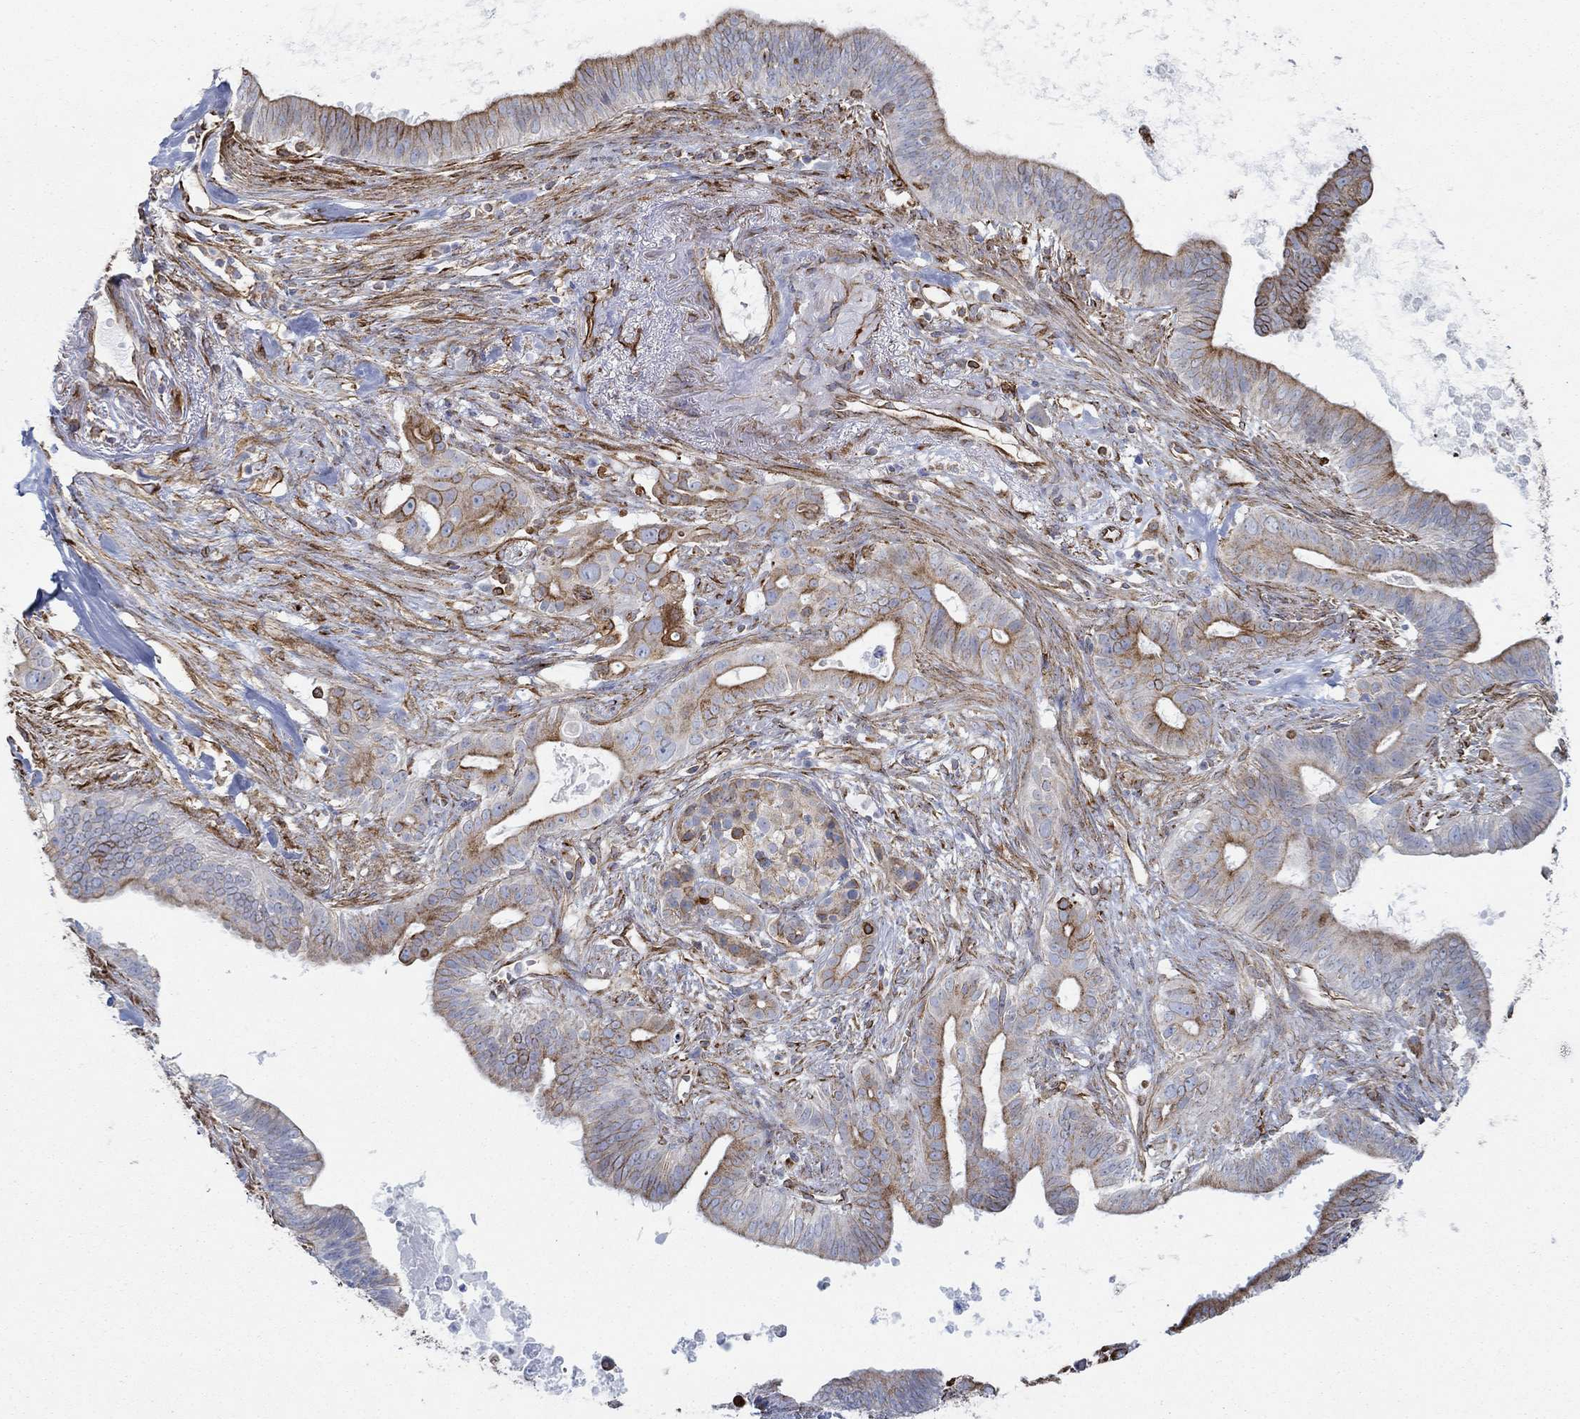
{"staining": {"intensity": "strong", "quantity": "25%-75%", "location": "cytoplasmic/membranous"}, "tissue": "pancreatic cancer", "cell_type": "Tumor cells", "image_type": "cancer", "snomed": [{"axis": "morphology", "description": "Adenocarcinoma, NOS"}, {"axis": "topography", "description": "Pancreas"}], "caption": "Approximately 25%-75% of tumor cells in pancreatic cancer (adenocarcinoma) reveal strong cytoplasmic/membranous protein expression as visualized by brown immunohistochemical staining.", "gene": "STC2", "patient": {"sex": "male", "age": 61}}